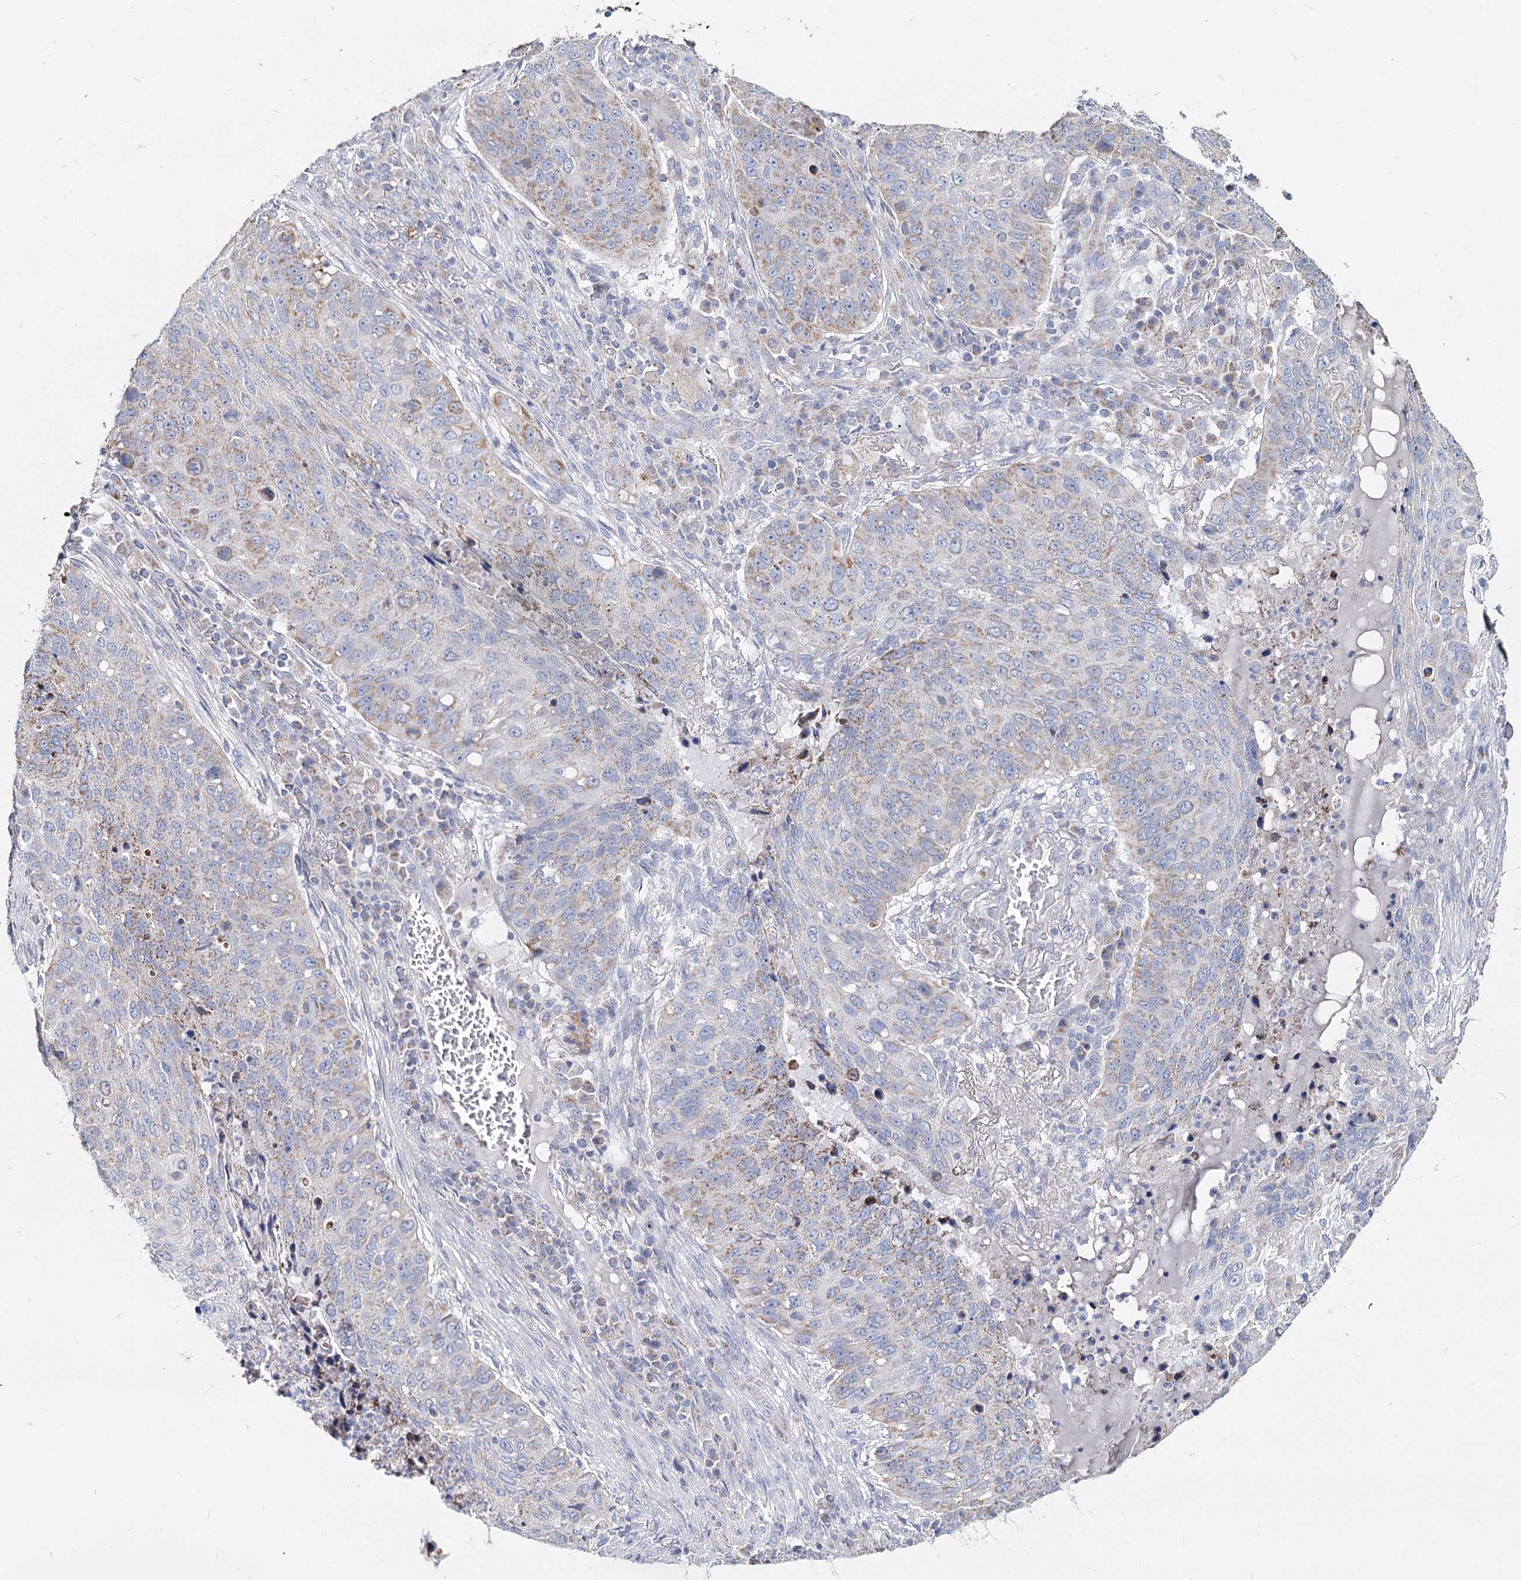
{"staining": {"intensity": "weak", "quantity": "25%-75%", "location": "cytoplasmic/membranous"}, "tissue": "lung cancer", "cell_type": "Tumor cells", "image_type": "cancer", "snomed": [{"axis": "morphology", "description": "Squamous cell carcinoma, NOS"}, {"axis": "topography", "description": "Lung"}], "caption": "Immunohistochemistry (IHC) micrograph of neoplastic tissue: lung squamous cell carcinoma stained using immunohistochemistry shows low levels of weak protein expression localized specifically in the cytoplasmic/membranous of tumor cells, appearing as a cytoplasmic/membranous brown color.", "gene": "MCCC2", "patient": {"sex": "female", "age": 63}}